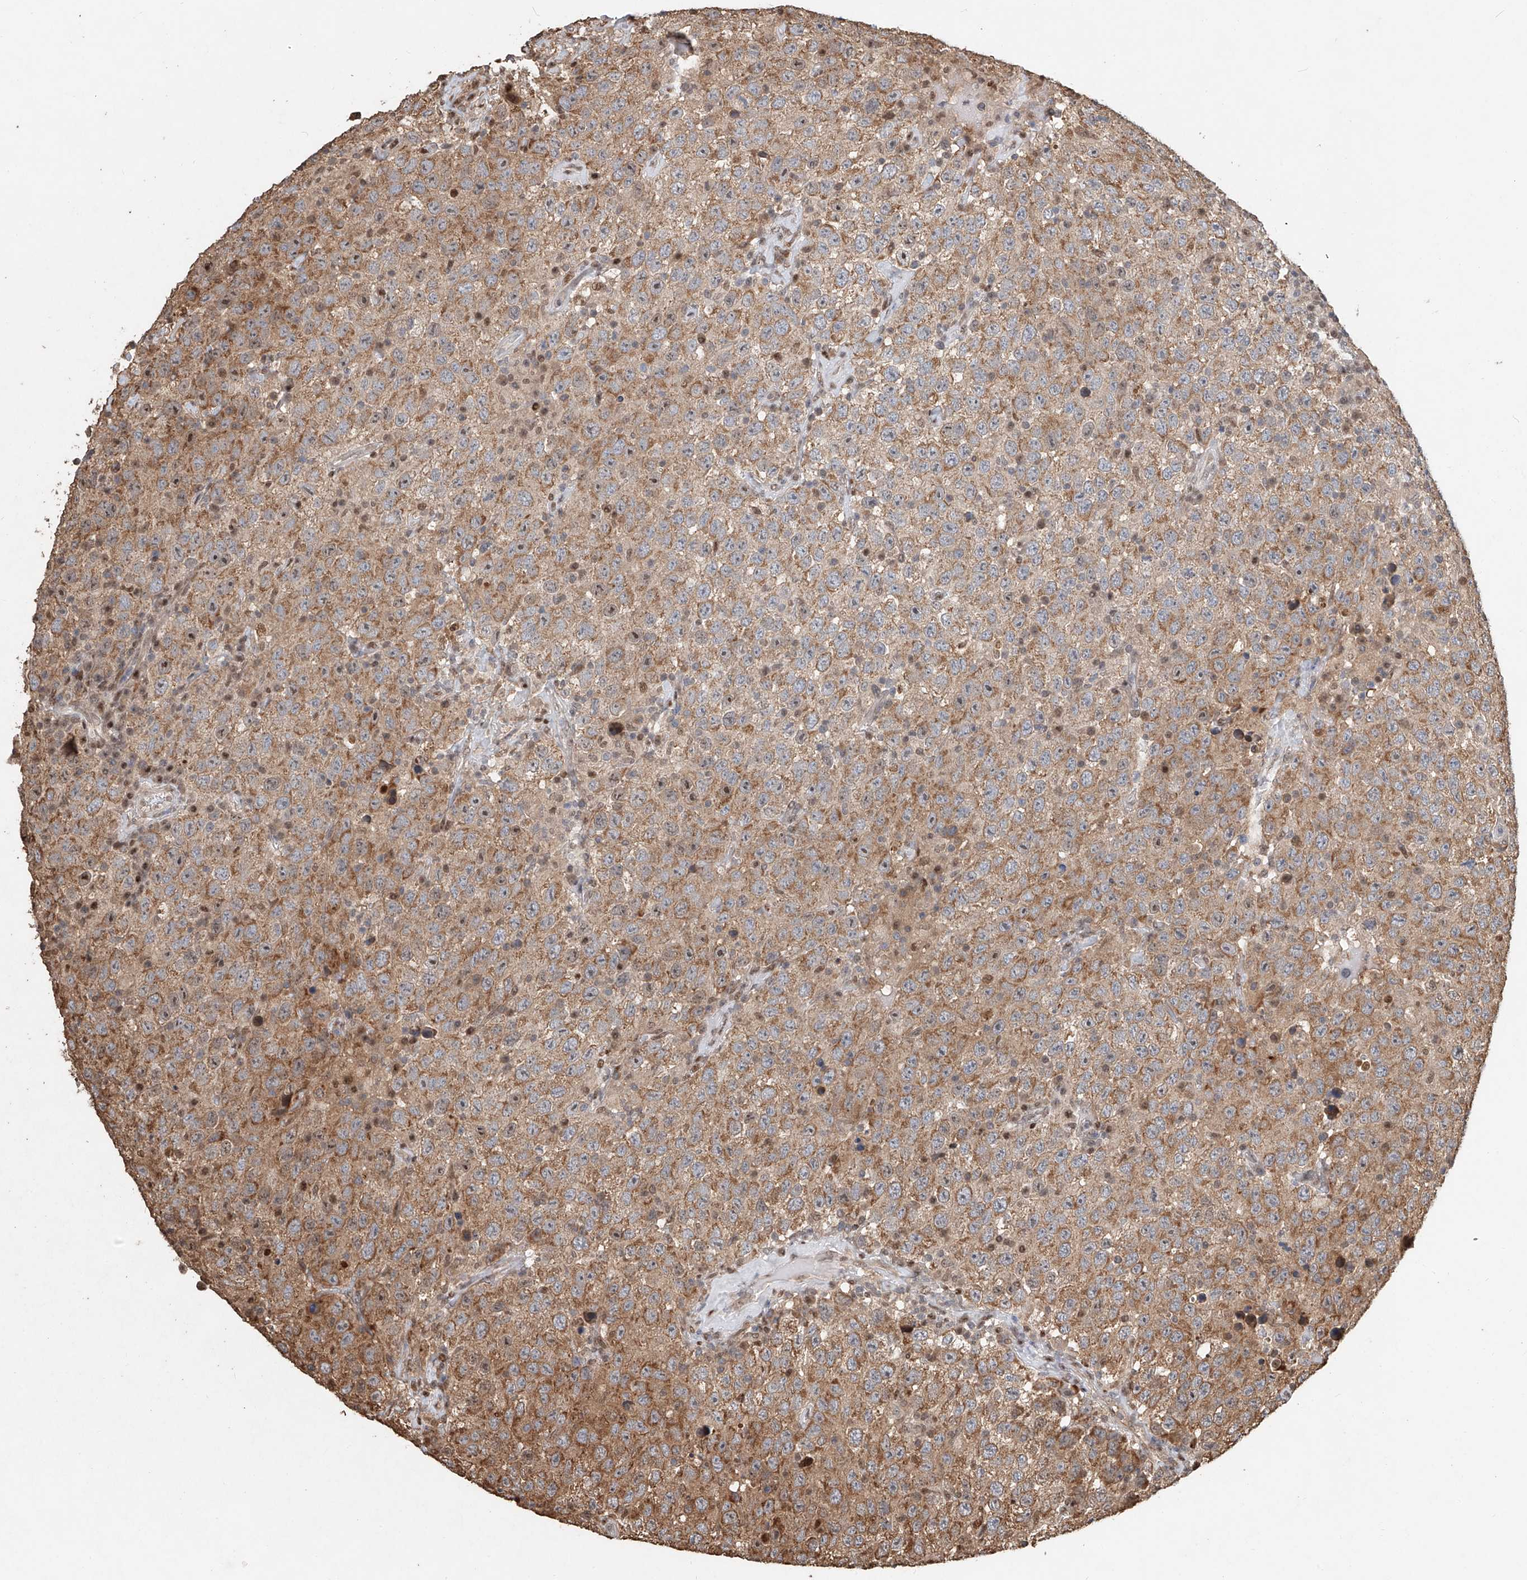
{"staining": {"intensity": "moderate", "quantity": ">75%", "location": "cytoplasmic/membranous"}, "tissue": "testis cancer", "cell_type": "Tumor cells", "image_type": "cancer", "snomed": [{"axis": "morphology", "description": "Seminoma, NOS"}, {"axis": "topography", "description": "Testis"}], "caption": "Testis cancer (seminoma) stained for a protein (brown) displays moderate cytoplasmic/membranous positive positivity in approximately >75% of tumor cells.", "gene": "RMND1", "patient": {"sex": "male", "age": 41}}